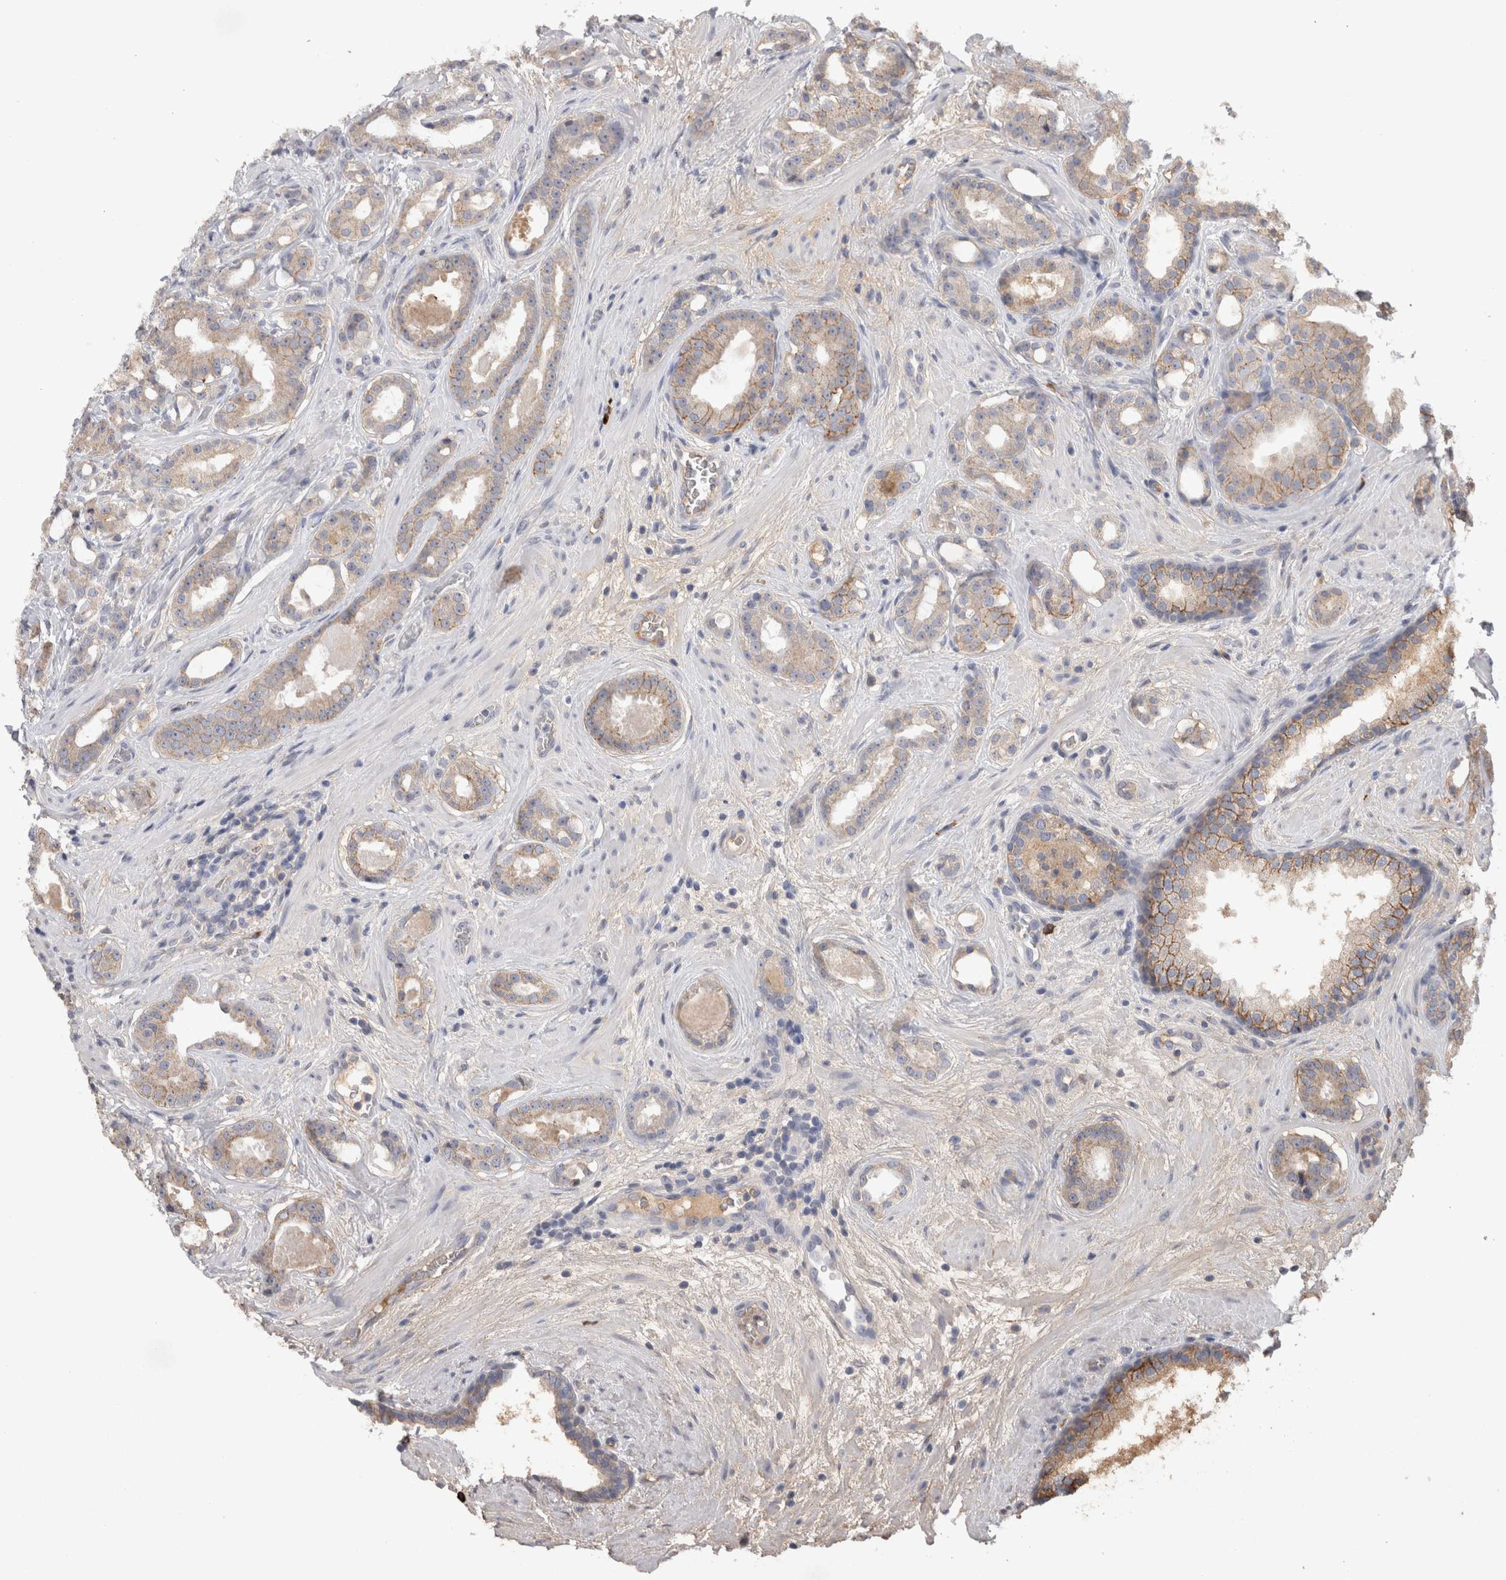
{"staining": {"intensity": "weak", "quantity": "25%-75%", "location": "cytoplasmic/membranous"}, "tissue": "prostate cancer", "cell_type": "Tumor cells", "image_type": "cancer", "snomed": [{"axis": "morphology", "description": "Adenocarcinoma, High grade"}, {"axis": "topography", "description": "Prostate"}], "caption": "A low amount of weak cytoplasmic/membranous staining is identified in about 25%-75% of tumor cells in prostate cancer (high-grade adenocarcinoma) tissue.", "gene": "PPP3CC", "patient": {"sex": "male", "age": 60}}